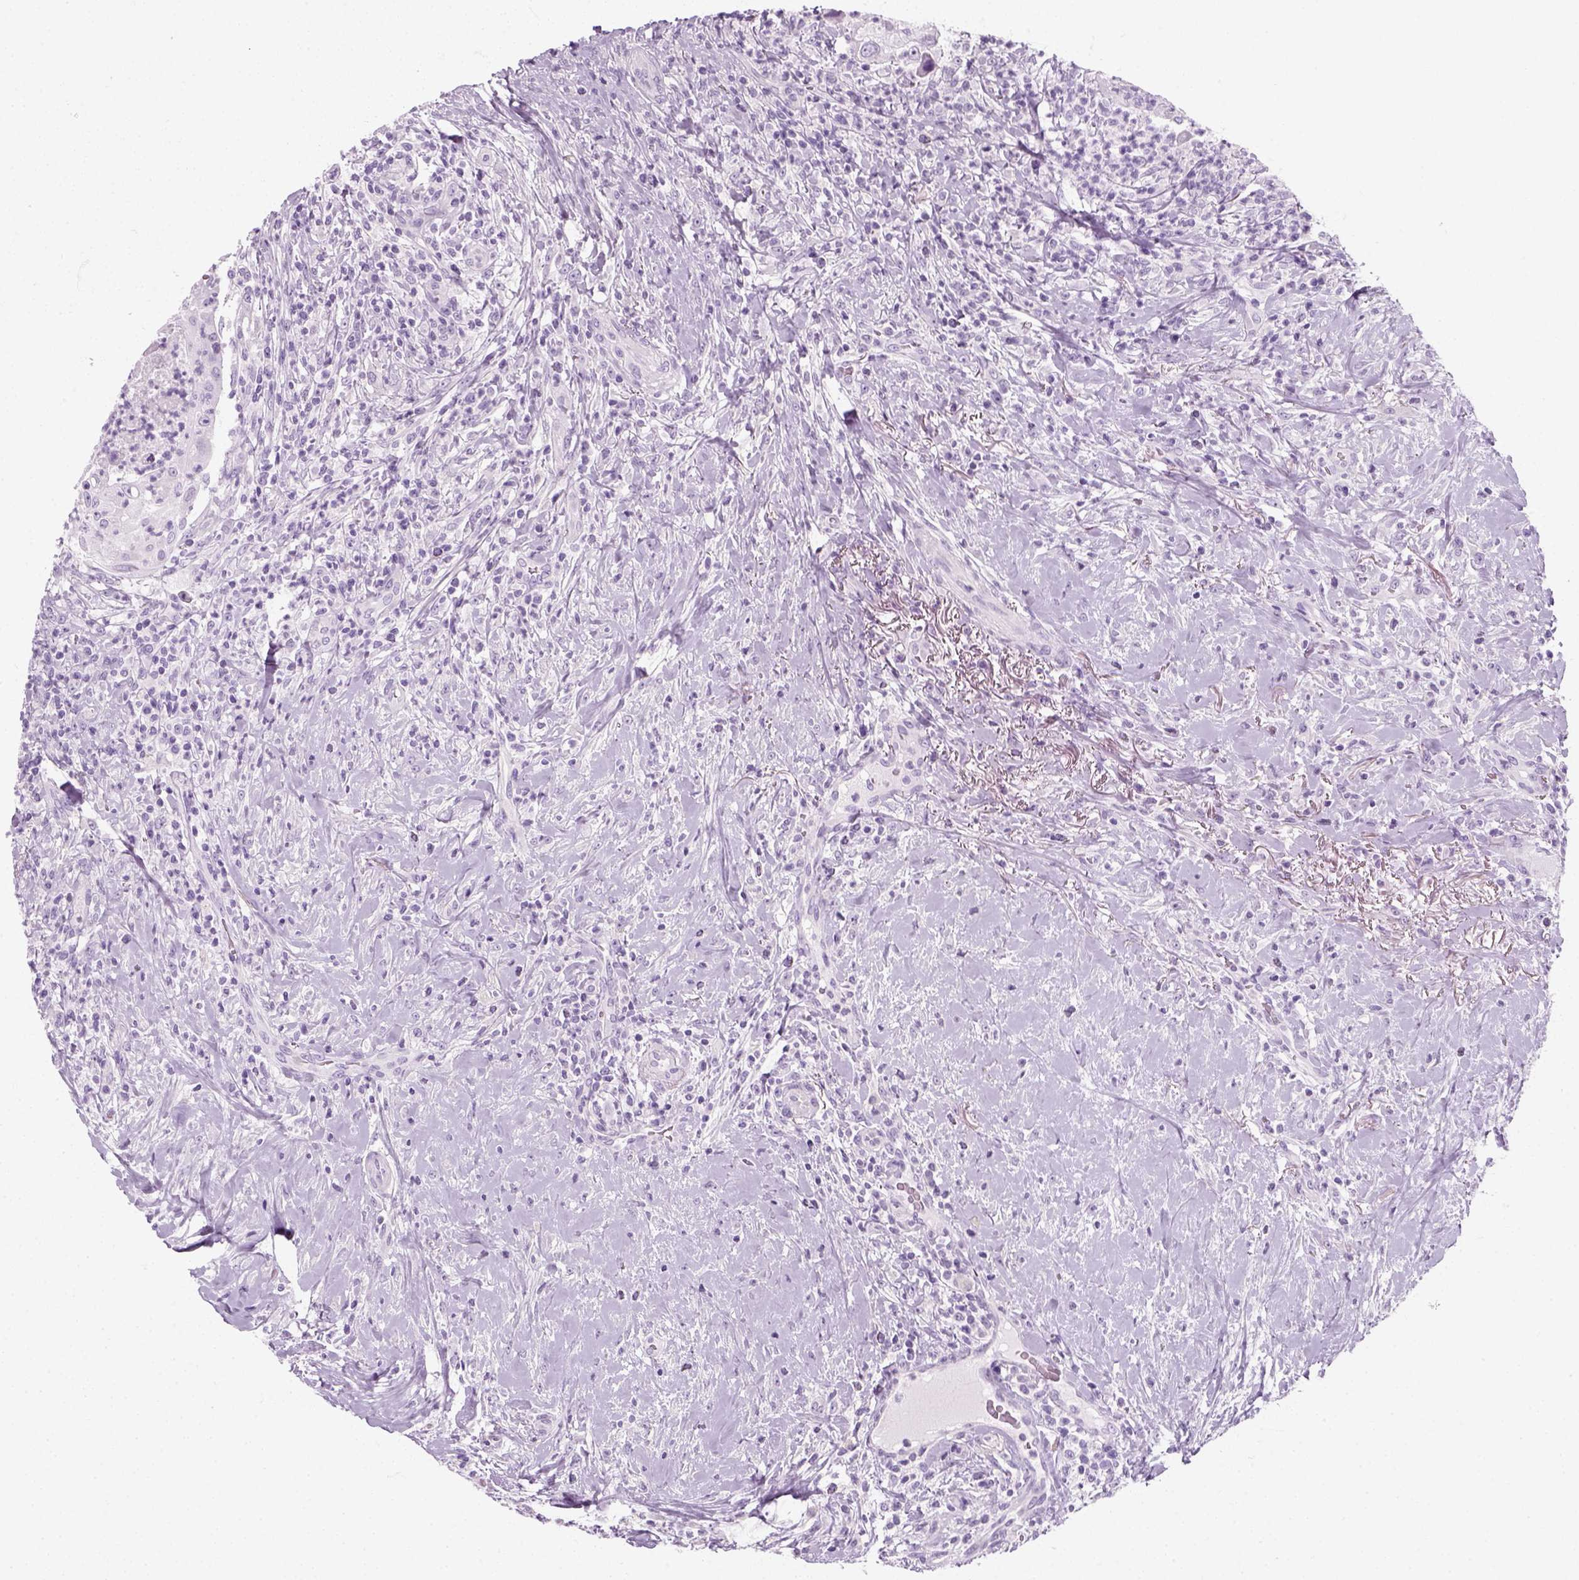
{"staining": {"intensity": "negative", "quantity": "none", "location": "none"}, "tissue": "head and neck cancer", "cell_type": "Tumor cells", "image_type": "cancer", "snomed": [{"axis": "morphology", "description": "Squamous cell carcinoma, NOS"}, {"axis": "topography", "description": "Head-Neck"}], "caption": "The immunohistochemistry image has no significant staining in tumor cells of head and neck cancer tissue.", "gene": "SLC12A5", "patient": {"sex": "male", "age": 69}}